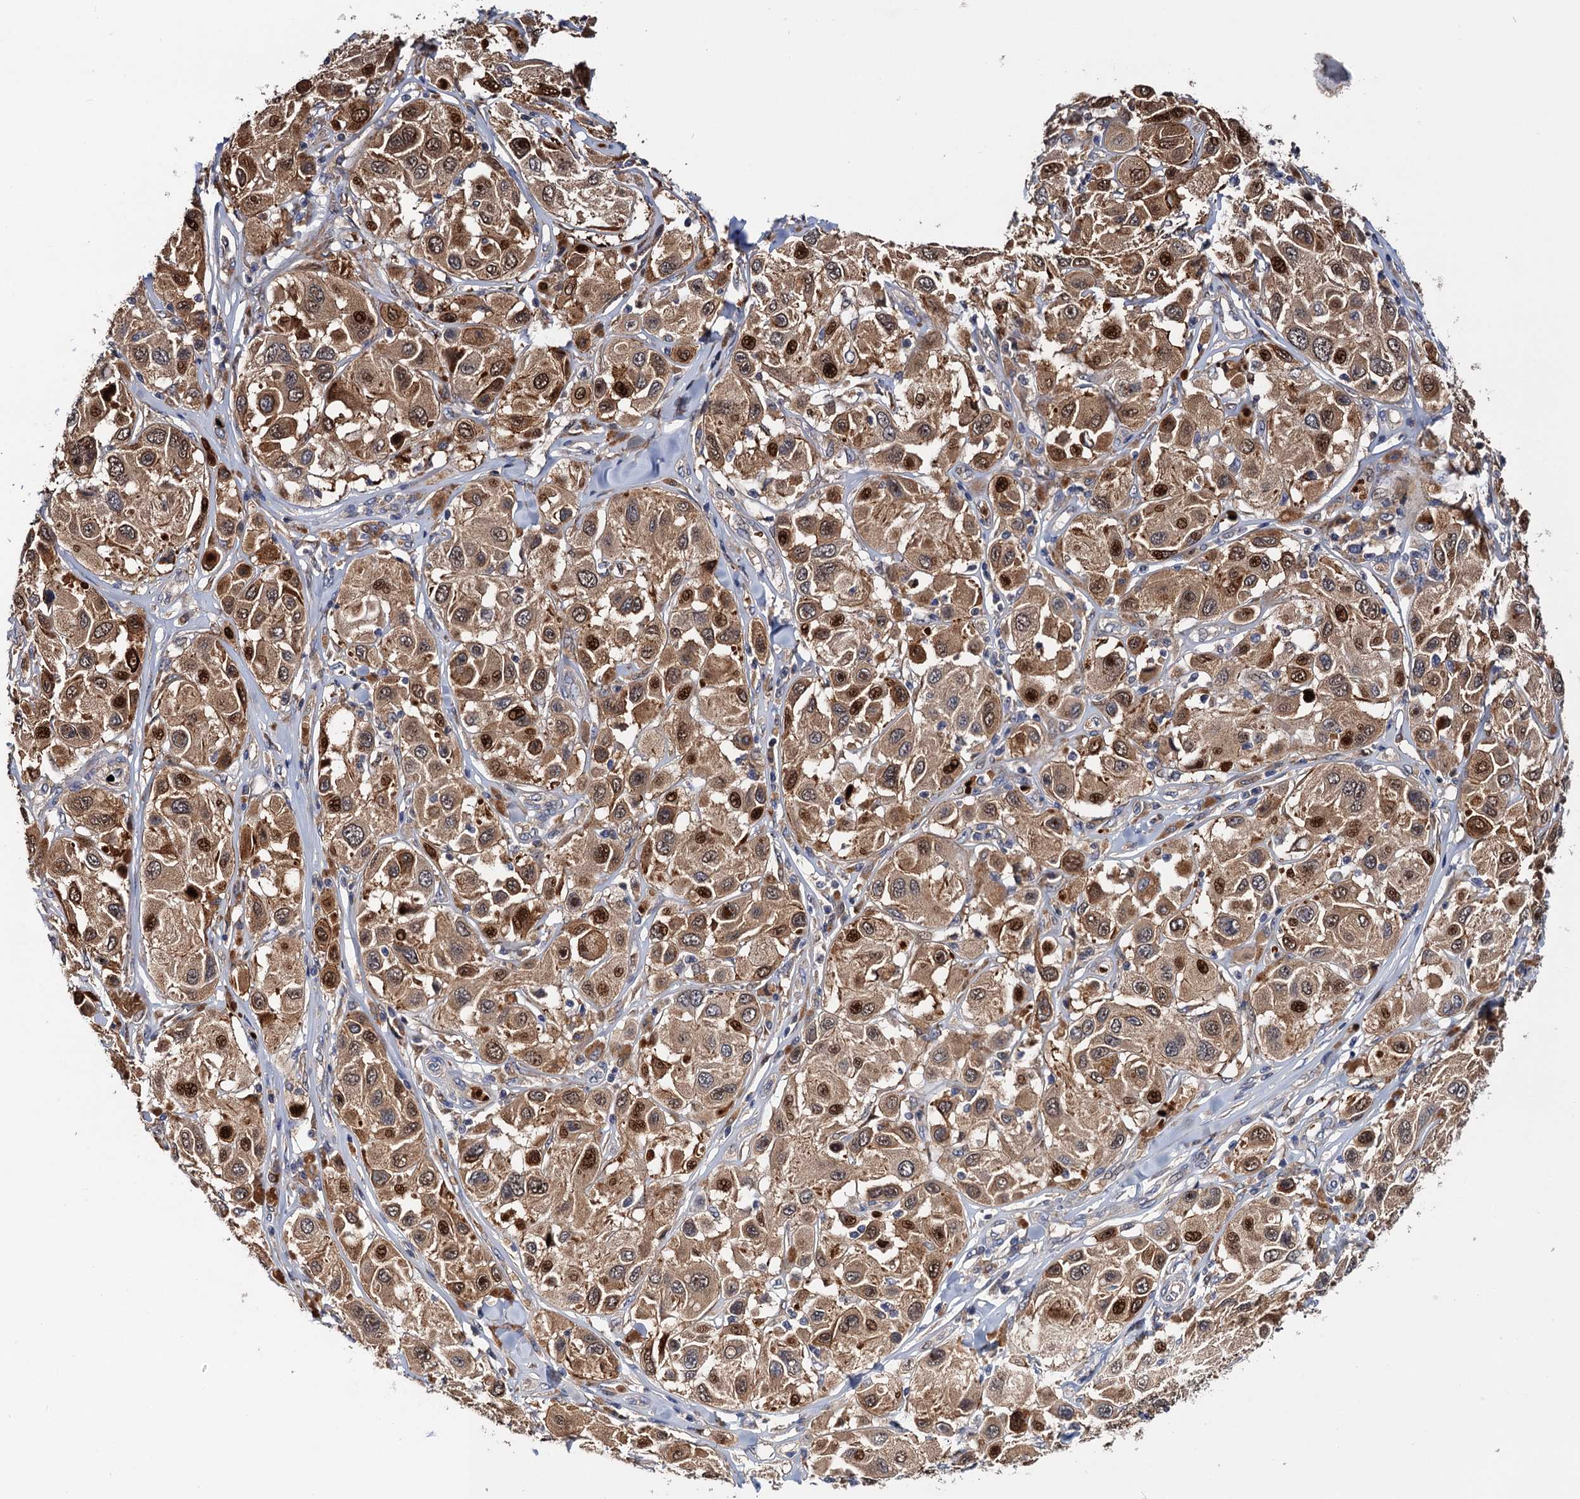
{"staining": {"intensity": "moderate", "quantity": ">75%", "location": "cytoplasmic/membranous,nuclear"}, "tissue": "melanoma", "cell_type": "Tumor cells", "image_type": "cancer", "snomed": [{"axis": "morphology", "description": "Malignant melanoma, Metastatic site"}, {"axis": "topography", "description": "Skin"}], "caption": "Tumor cells show medium levels of moderate cytoplasmic/membranous and nuclear positivity in approximately >75% of cells in human melanoma.", "gene": "TRMT112", "patient": {"sex": "male", "age": 41}}